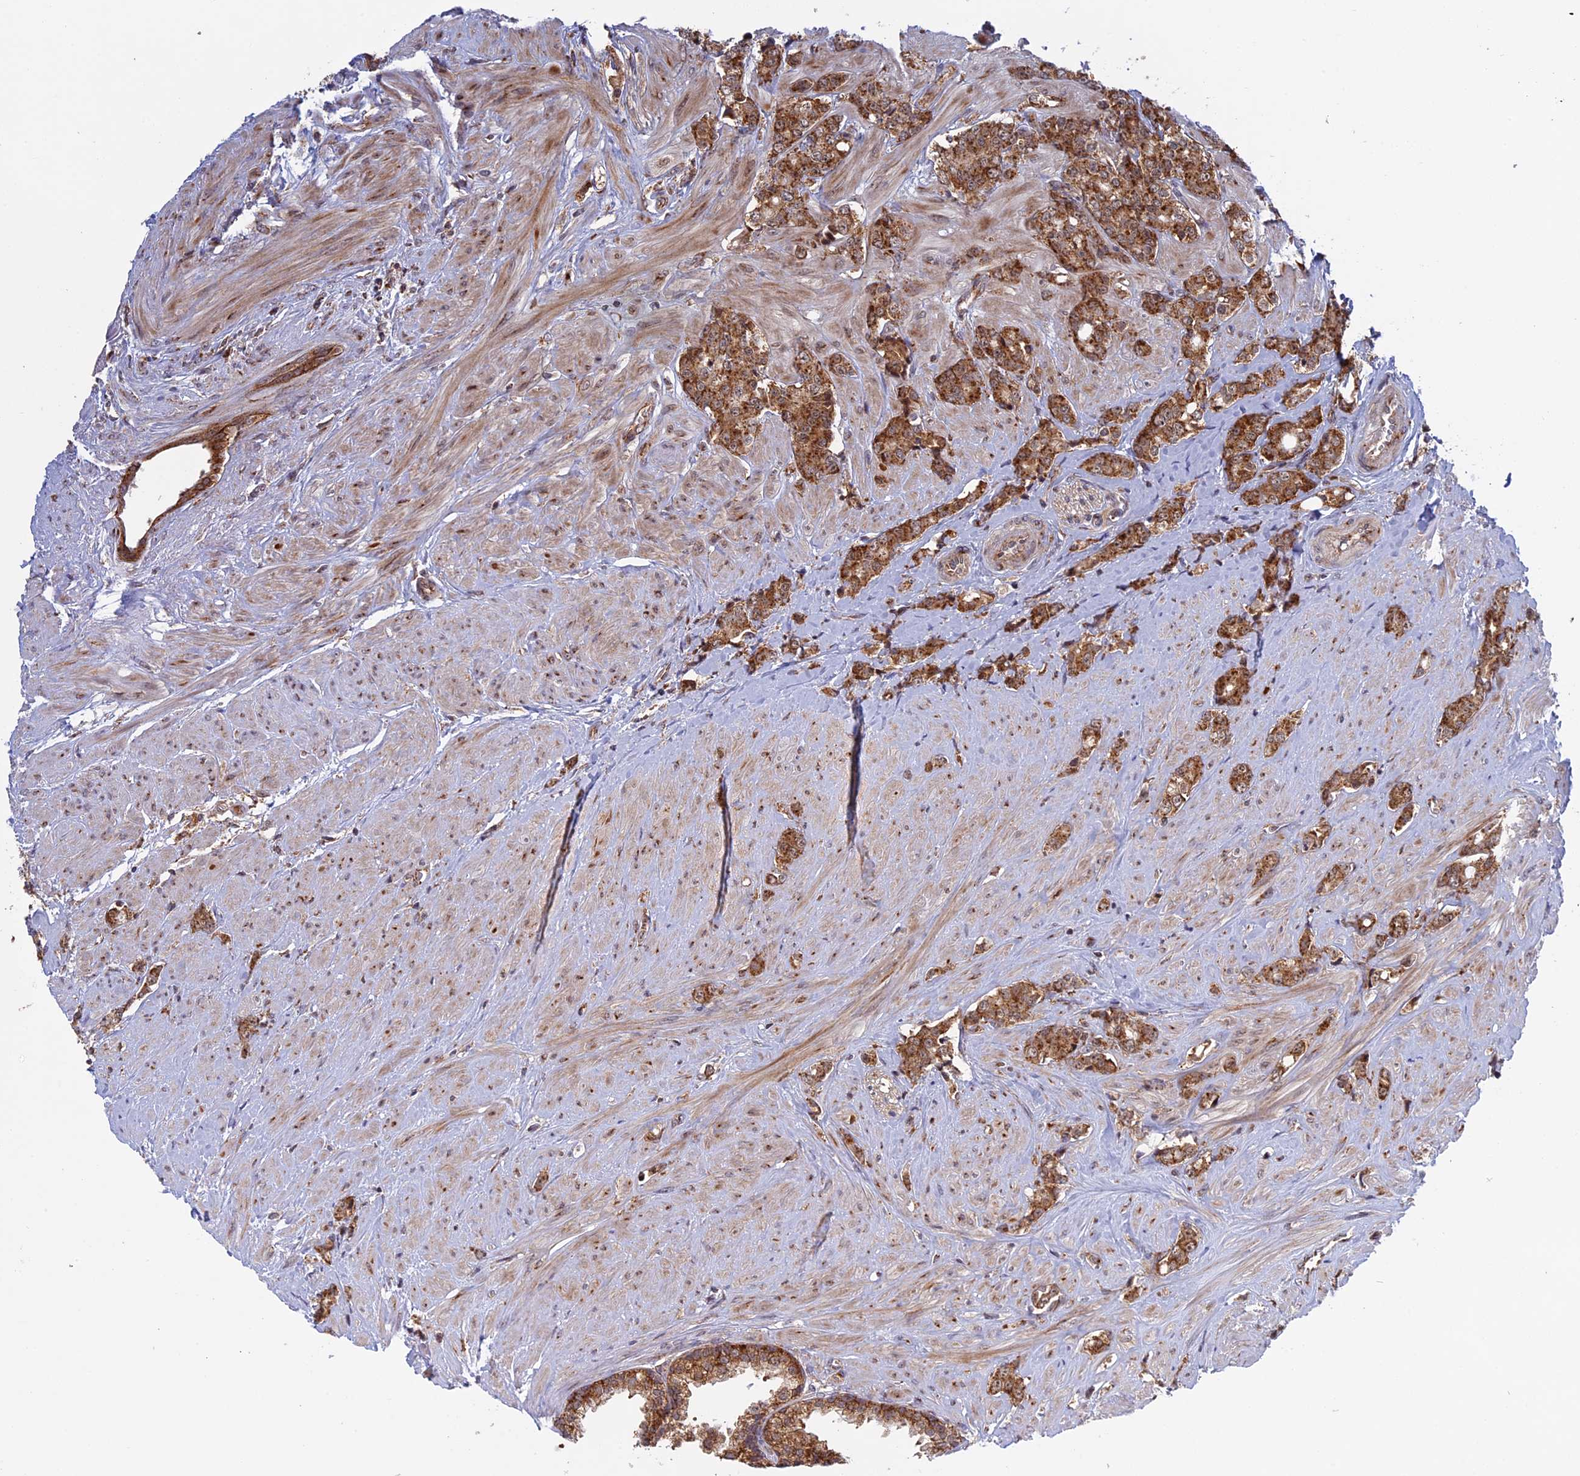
{"staining": {"intensity": "strong", "quantity": ">75%", "location": "cytoplasmic/membranous"}, "tissue": "prostate cancer", "cell_type": "Tumor cells", "image_type": "cancer", "snomed": [{"axis": "morphology", "description": "Adenocarcinoma, High grade"}, {"axis": "topography", "description": "Prostate"}], "caption": "Prostate adenocarcinoma (high-grade) stained for a protein (brown) shows strong cytoplasmic/membranous positive positivity in about >75% of tumor cells.", "gene": "CLINT1", "patient": {"sex": "male", "age": 62}}